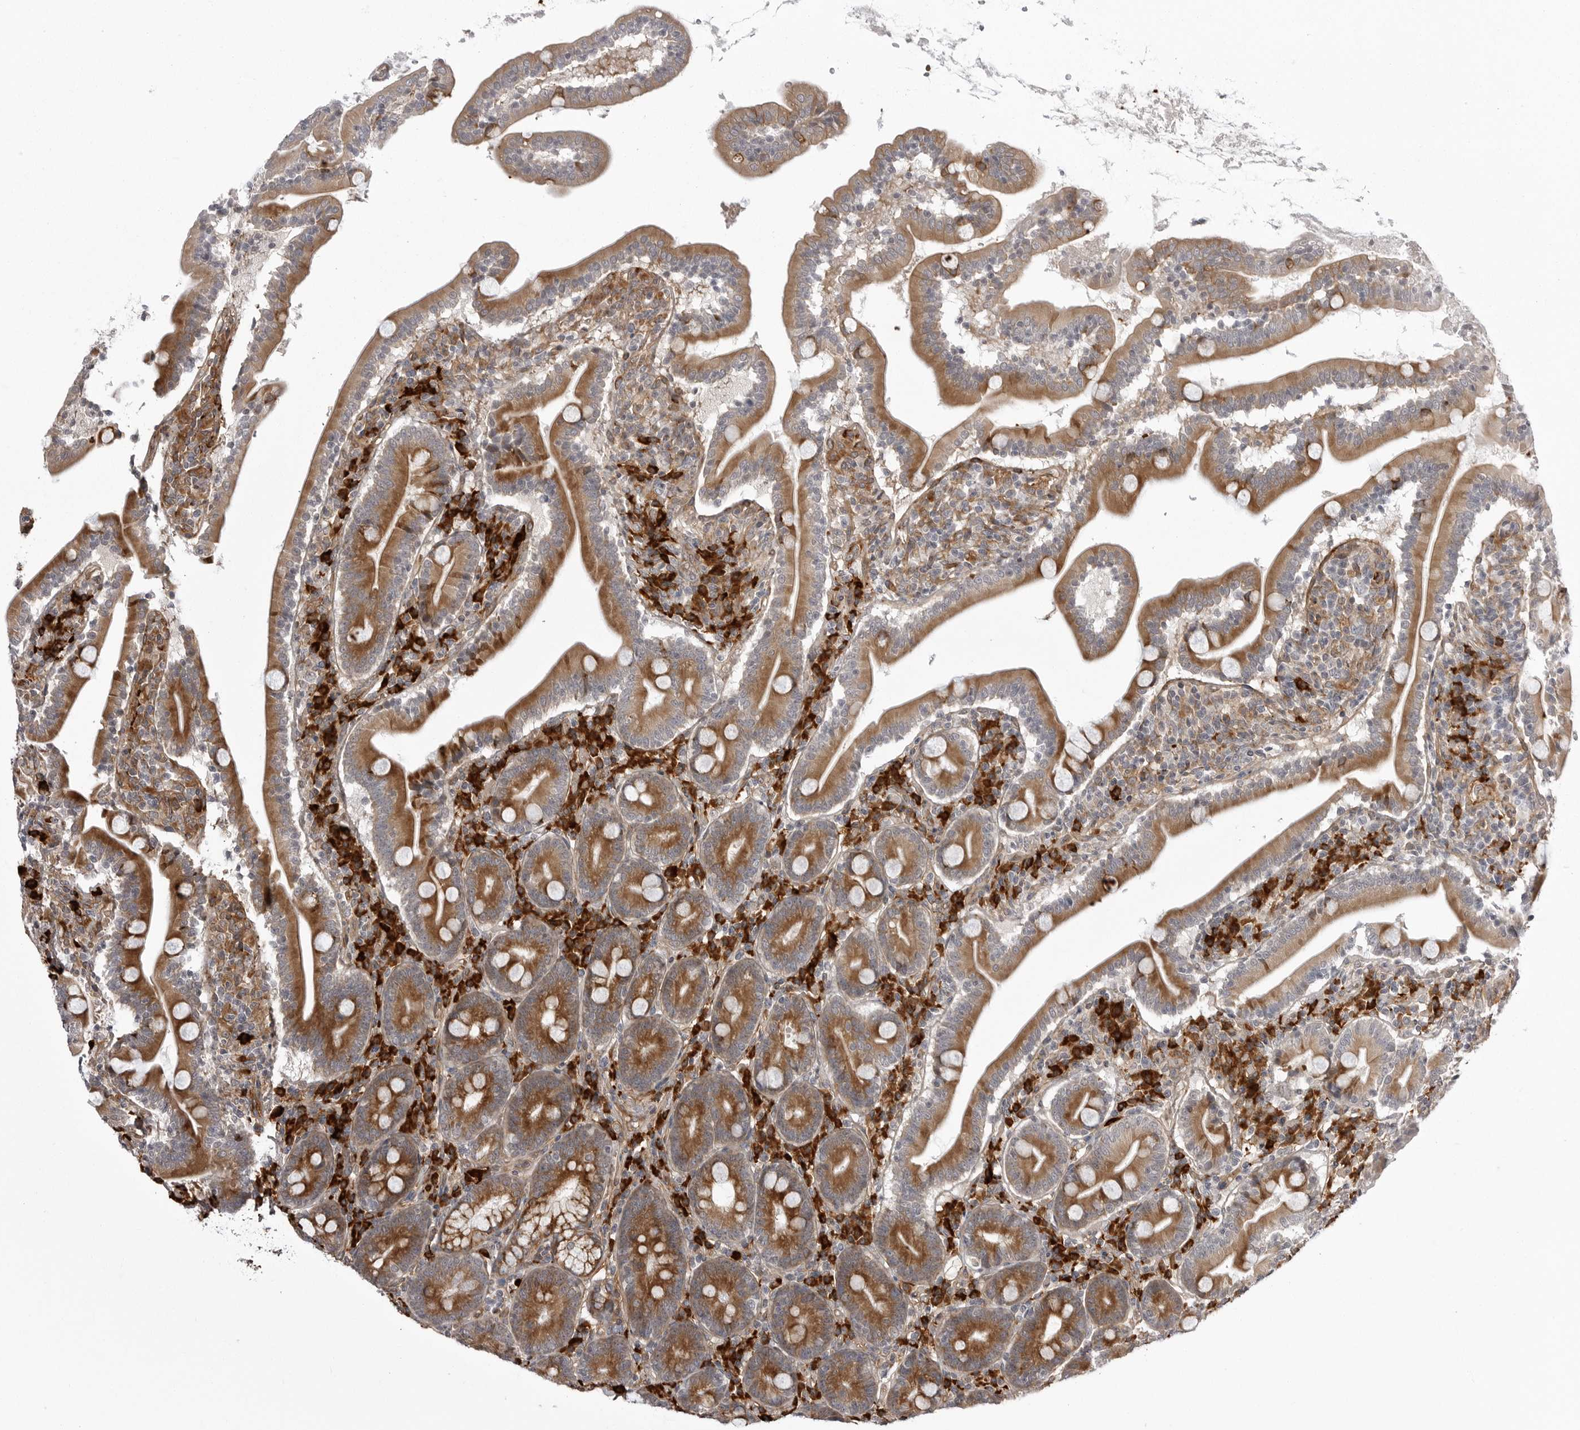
{"staining": {"intensity": "moderate", "quantity": ">75%", "location": "cytoplasmic/membranous"}, "tissue": "duodenum", "cell_type": "Glandular cells", "image_type": "normal", "snomed": [{"axis": "morphology", "description": "Normal tissue, NOS"}, {"axis": "topography", "description": "Duodenum"}], "caption": "Benign duodenum exhibits moderate cytoplasmic/membranous positivity in about >75% of glandular cells.", "gene": "ARL5A", "patient": {"sex": "male", "age": 35}}